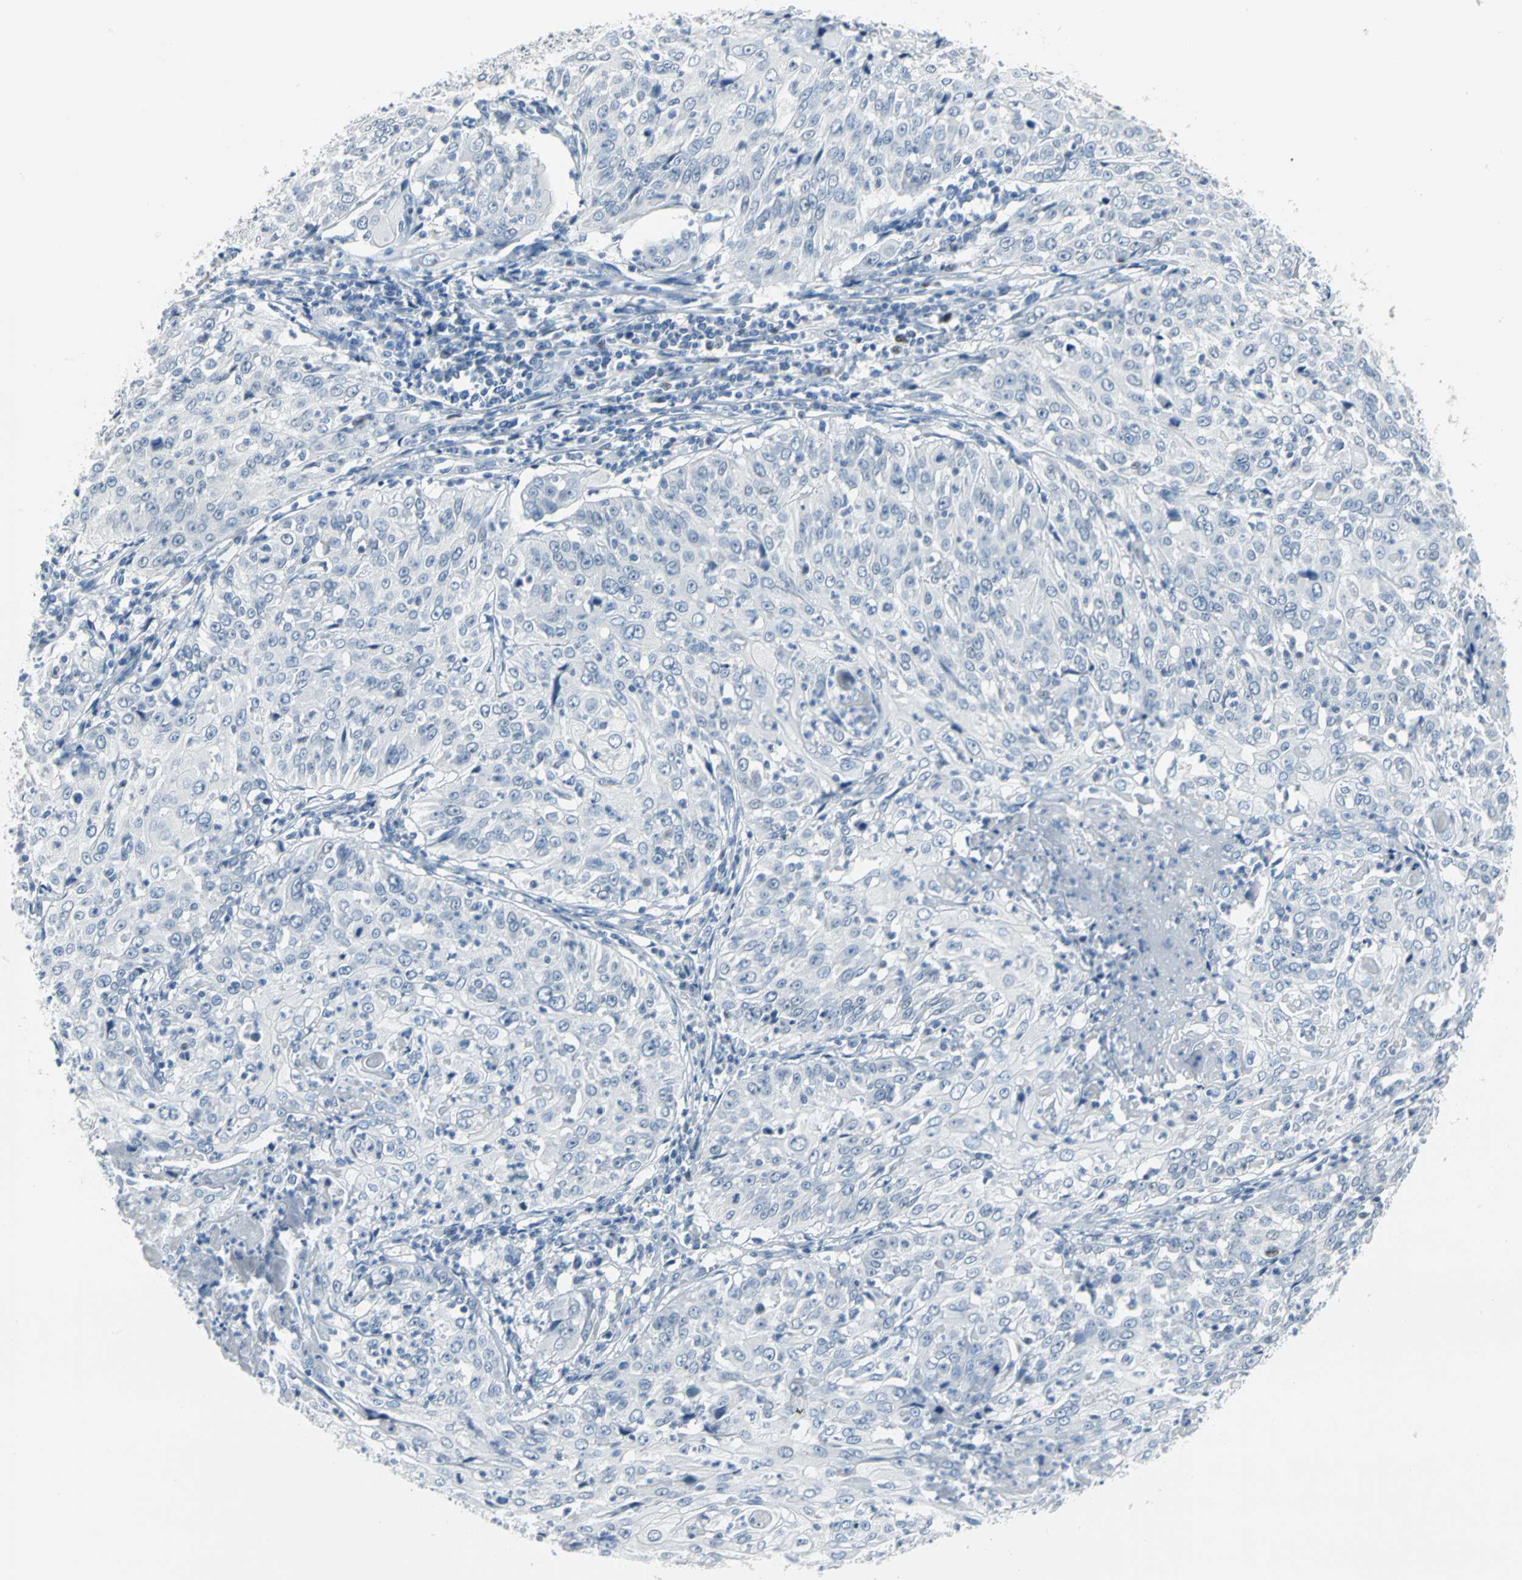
{"staining": {"intensity": "negative", "quantity": "none", "location": "none"}, "tissue": "cervical cancer", "cell_type": "Tumor cells", "image_type": "cancer", "snomed": [{"axis": "morphology", "description": "Squamous cell carcinoma, NOS"}, {"axis": "topography", "description": "Cervix"}], "caption": "Tumor cells are negative for protein expression in human cervical cancer.", "gene": "MCM3", "patient": {"sex": "female", "age": 39}}